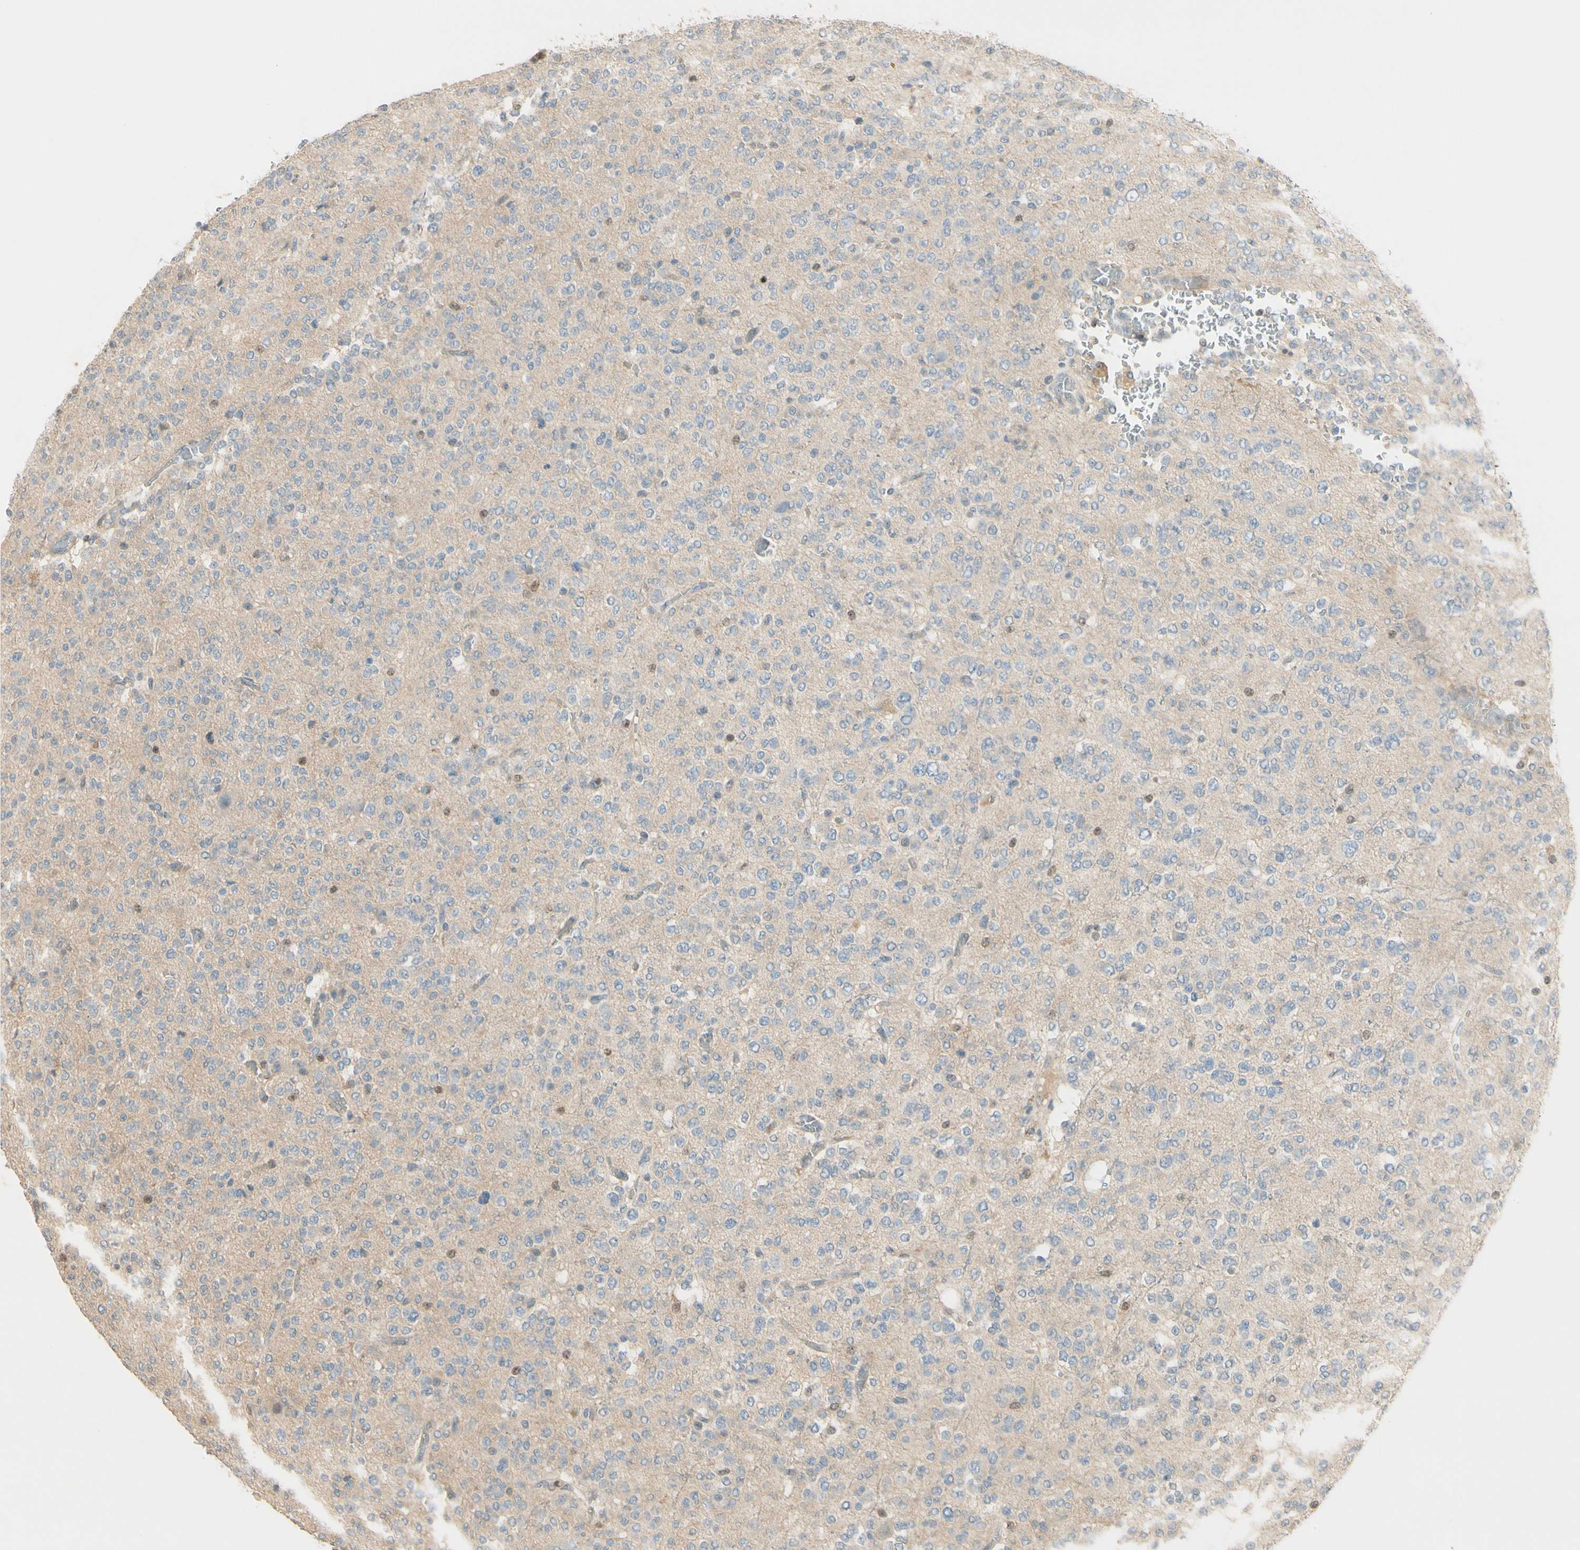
{"staining": {"intensity": "weak", "quantity": ">75%", "location": "cytoplasmic/membranous"}, "tissue": "glioma", "cell_type": "Tumor cells", "image_type": "cancer", "snomed": [{"axis": "morphology", "description": "Glioma, malignant, Low grade"}, {"axis": "topography", "description": "Brain"}], "caption": "The photomicrograph shows immunohistochemical staining of malignant low-grade glioma. There is weak cytoplasmic/membranous positivity is identified in approximately >75% of tumor cells. (DAB IHC, brown staining for protein, blue staining for nuclei).", "gene": "NFYA", "patient": {"sex": "male", "age": 38}}